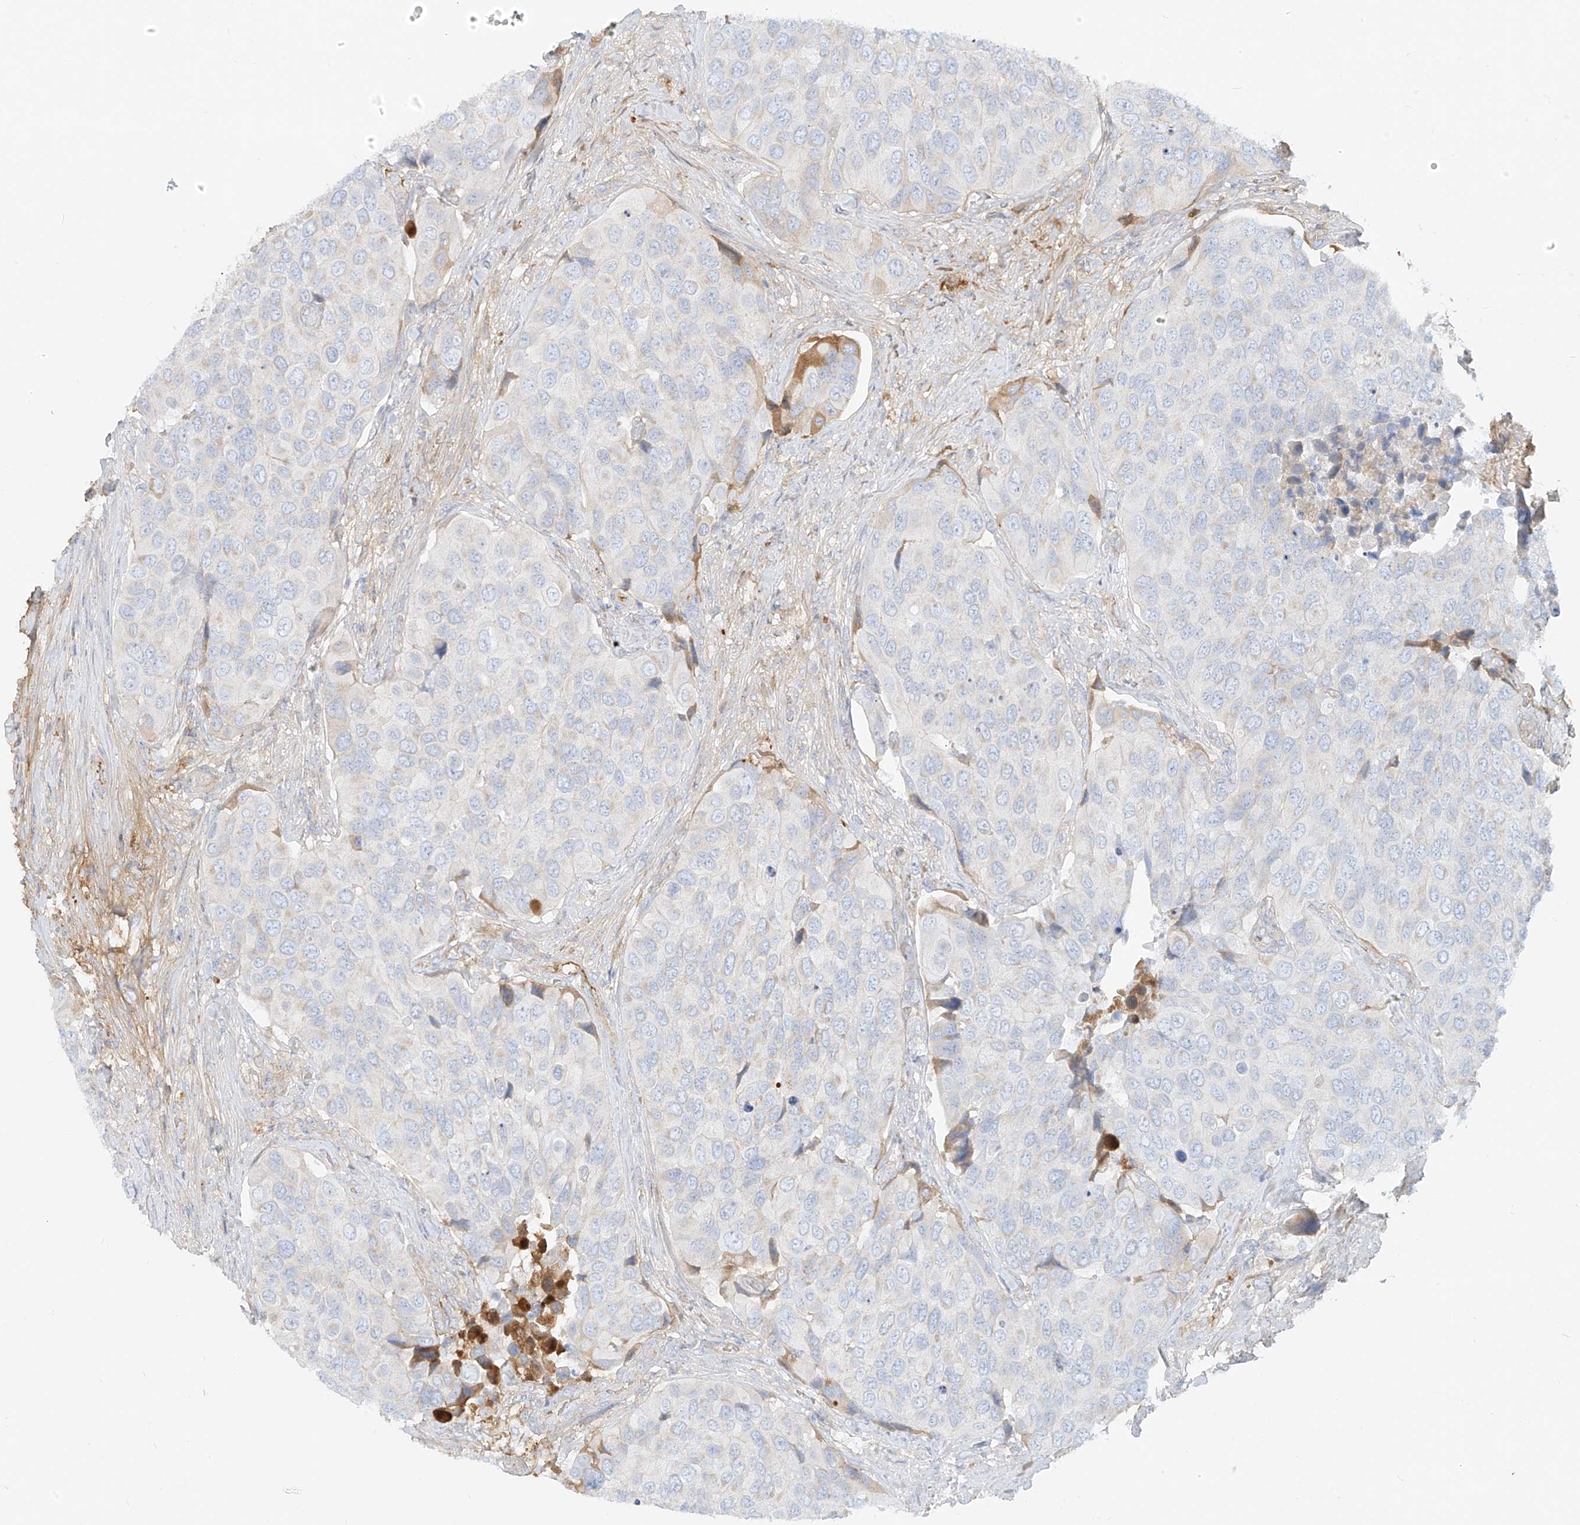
{"staining": {"intensity": "moderate", "quantity": "<25%", "location": "cytoplasmic/membranous"}, "tissue": "urothelial cancer", "cell_type": "Tumor cells", "image_type": "cancer", "snomed": [{"axis": "morphology", "description": "Urothelial carcinoma, High grade"}, {"axis": "topography", "description": "Urinary bladder"}], "caption": "IHC staining of urothelial carcinoma (high-grade), which exhibits low levels of moderate cytoplasmic/membranous staining in approximately <25% of tumor cells indicating moderate cytoplasmic/membranous protein positivity. The staining was performed using DAB (brown) for protein detection and nuclei were counterstained in hematoxylin (blue).", "gene": "OCSTAMP", "patient": {"sex": "male", "age": 74}}